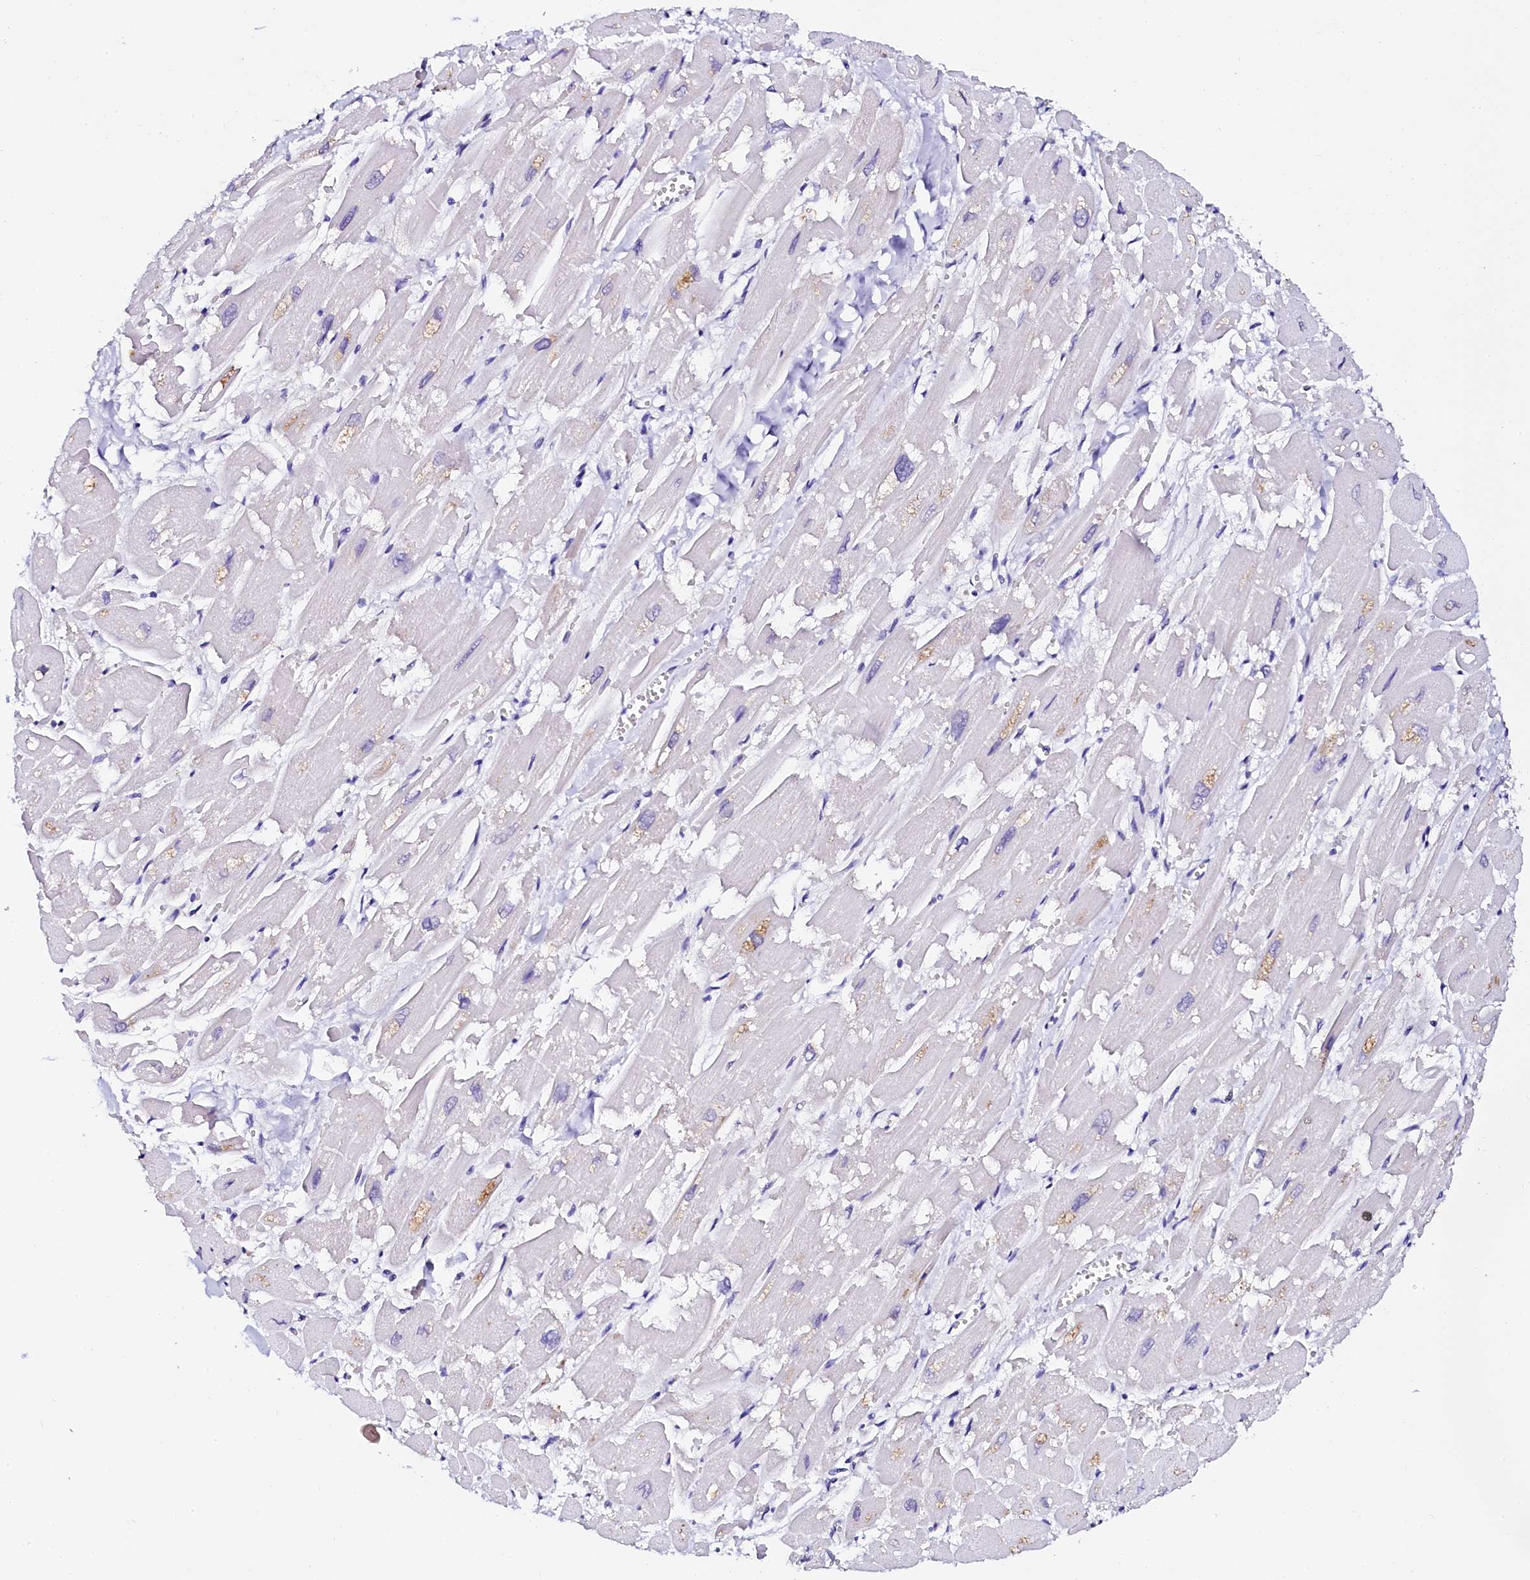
{"staining": {"intensity": "negative", "quantity": "none", "location": "none"}, "tissue": "heart muscle", "cell_type": "Cardiomyocytes", "image_type": "normal", "snomed": [{"axis": "morphology", "description": "Normal tissue, NOS"}, {"axis": "topography", "description": "Heart"}], "caption": "Immunohistochemistry (IHC) of benign human heart muscle demonstrates no expression in cardiomyocytes. (DAB (3,3'-diaminobenzidine) immunohistochemistry, high magnification).", "gene": "SORD", "patient": {"sex": "male", "age": 54}}